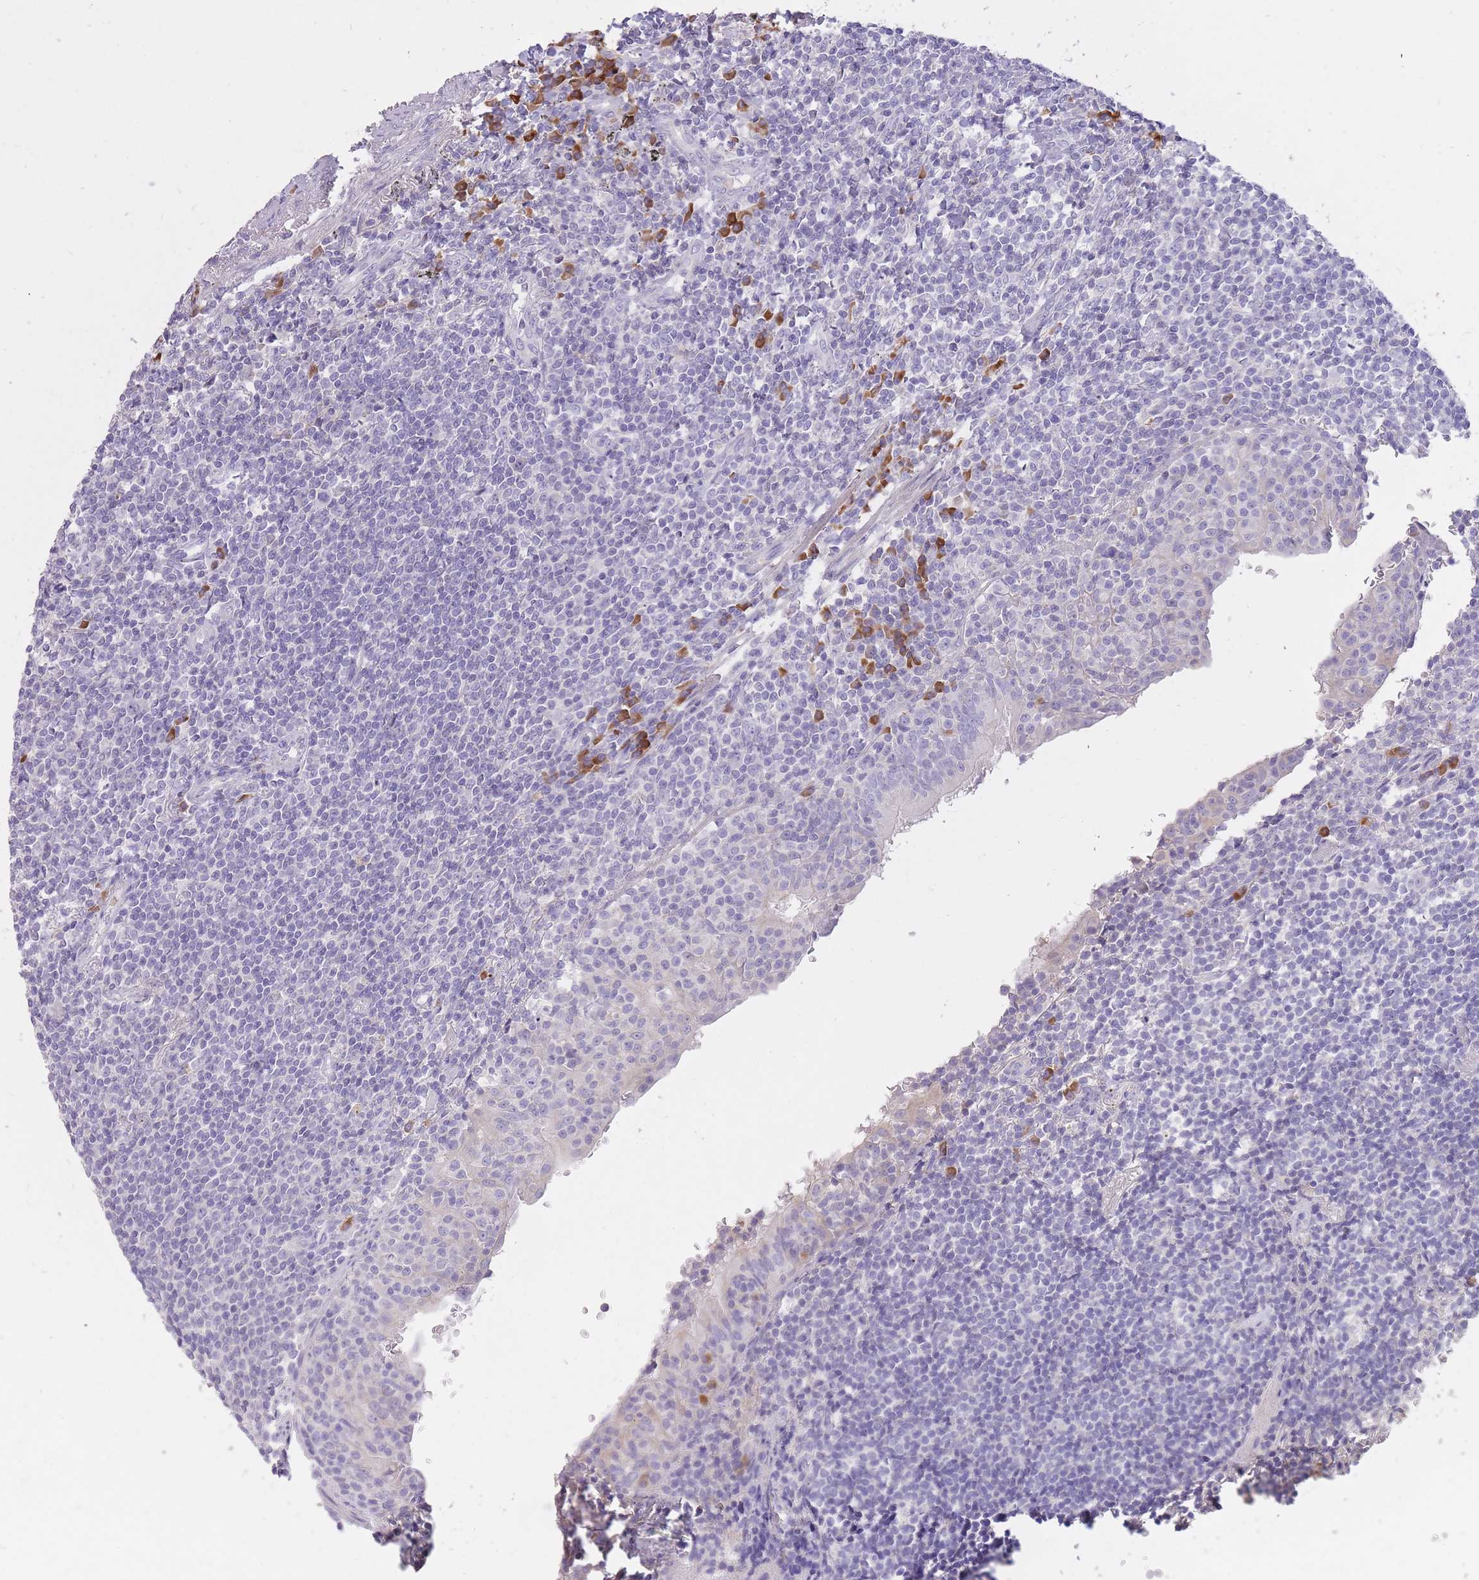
{"staining": {"intensity": "negative", "quantity": "none", "location": "none"}, "tissue": "lymphoma", "cell_type": "Tumor cells", "image_type": "cancer", "snomed": [{"axis": "morphology", "description": "Malignant lymphoma, non-Hodgkin's type, Low grade"}, {"axis": "topography", "description": "Lung"}], "caption": "Tumor cells are negative for brown protein staining in lymphoma. The staining is performed using DAB (3,3'-diaminobenzidine) brown chromogen with nuclei counter-stained in using hematoxylin.", "gene": "FRG2C", "patient": {"sex": "female", "age": 71}}